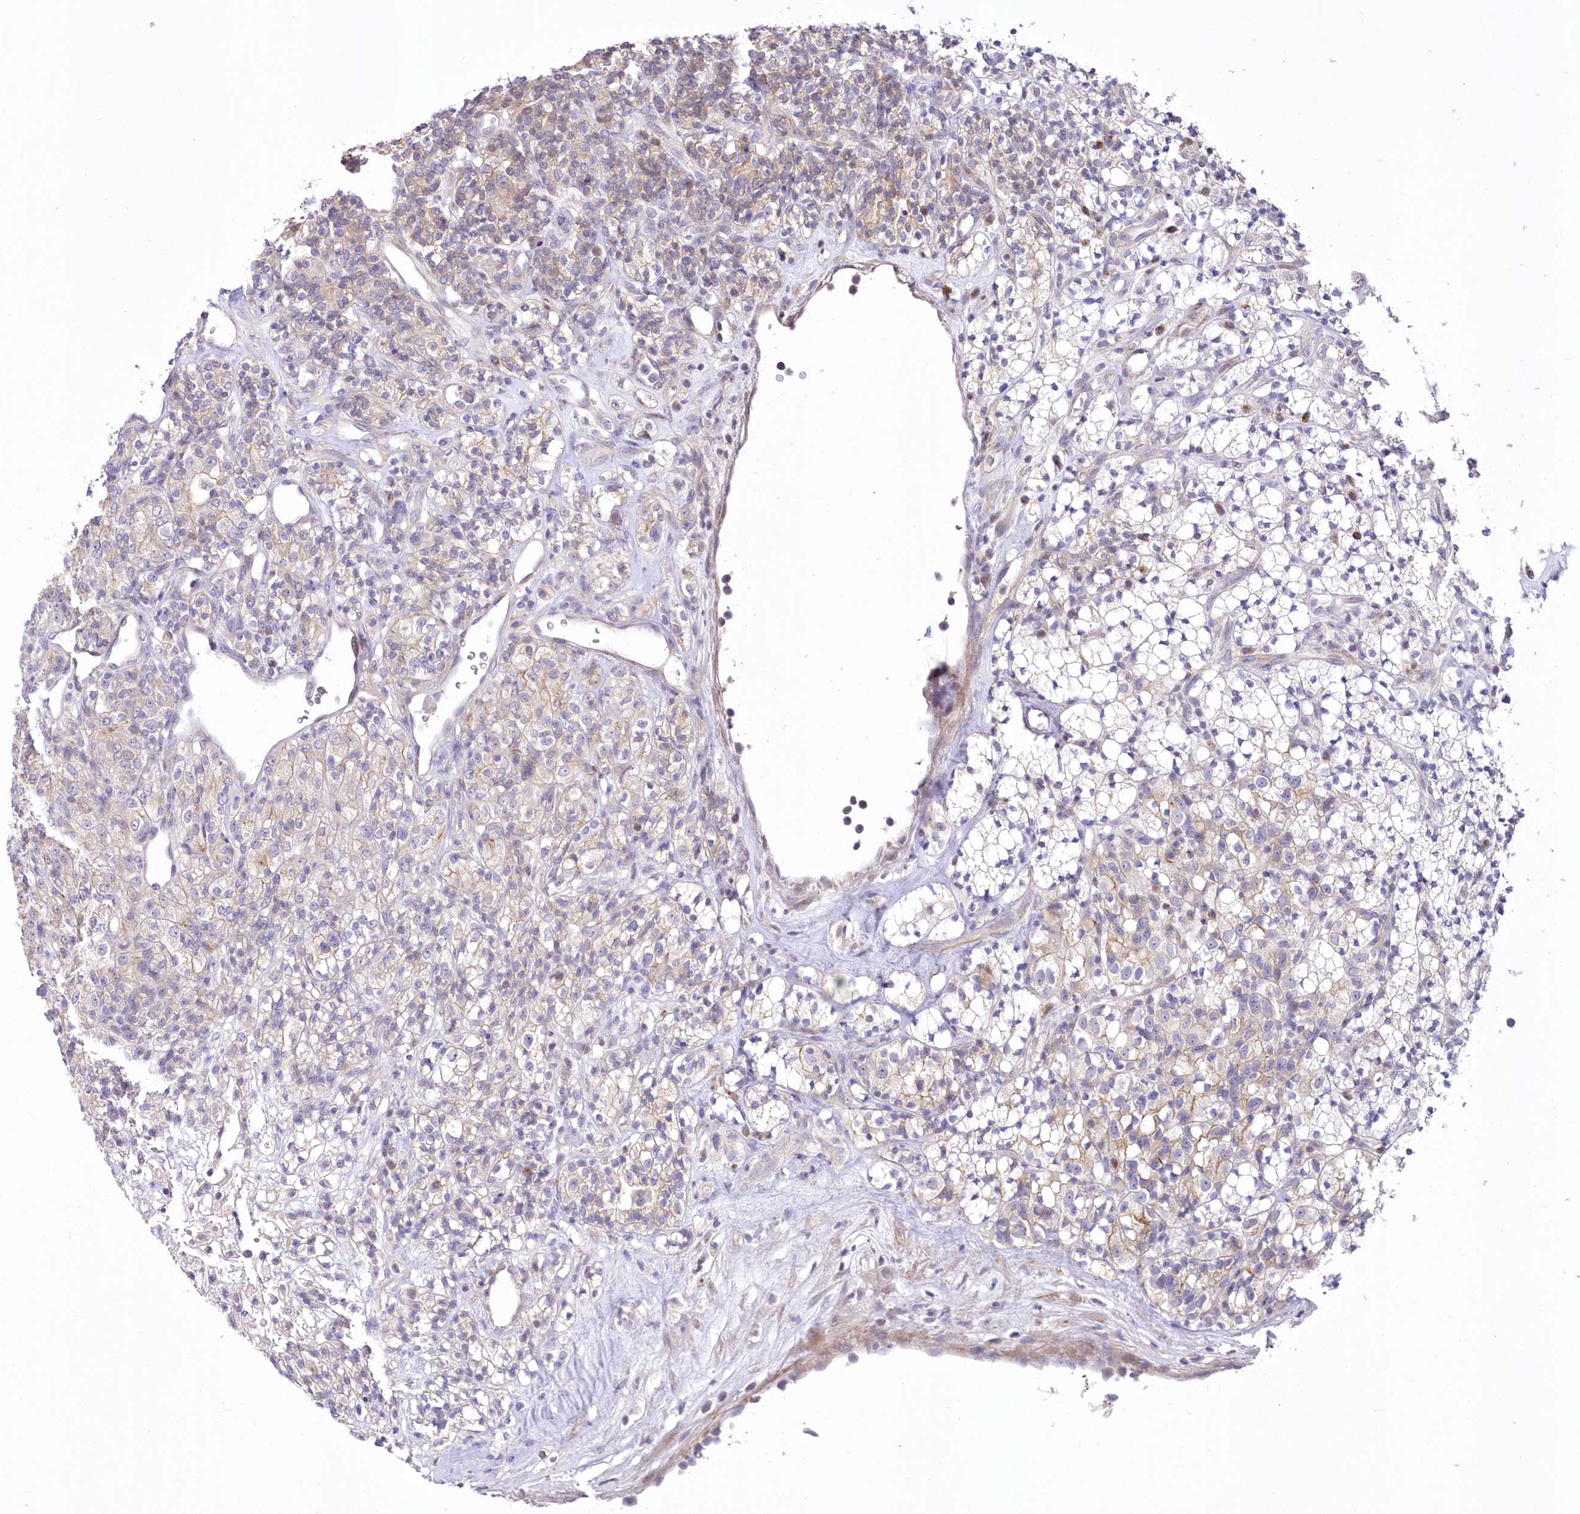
{"staining": {"intensity": "weak", "quantity": "<25%", "location": "cytoplasmic/membranous"}, "tissue": "renal cancer", "cell_type": "Tumor cells", "image_type": "cancer", "snomed": [{"axis": "morphology", "description": "Adenocarcinoma, NOS"}, {"axis": "topography", "description": "Kidney"}], "caption": "An image of human renal adenocarcinoma is negative for staining in tumor cells.", "gene": "FAM241B", "patient": {"sex": "male", "age": 77}}